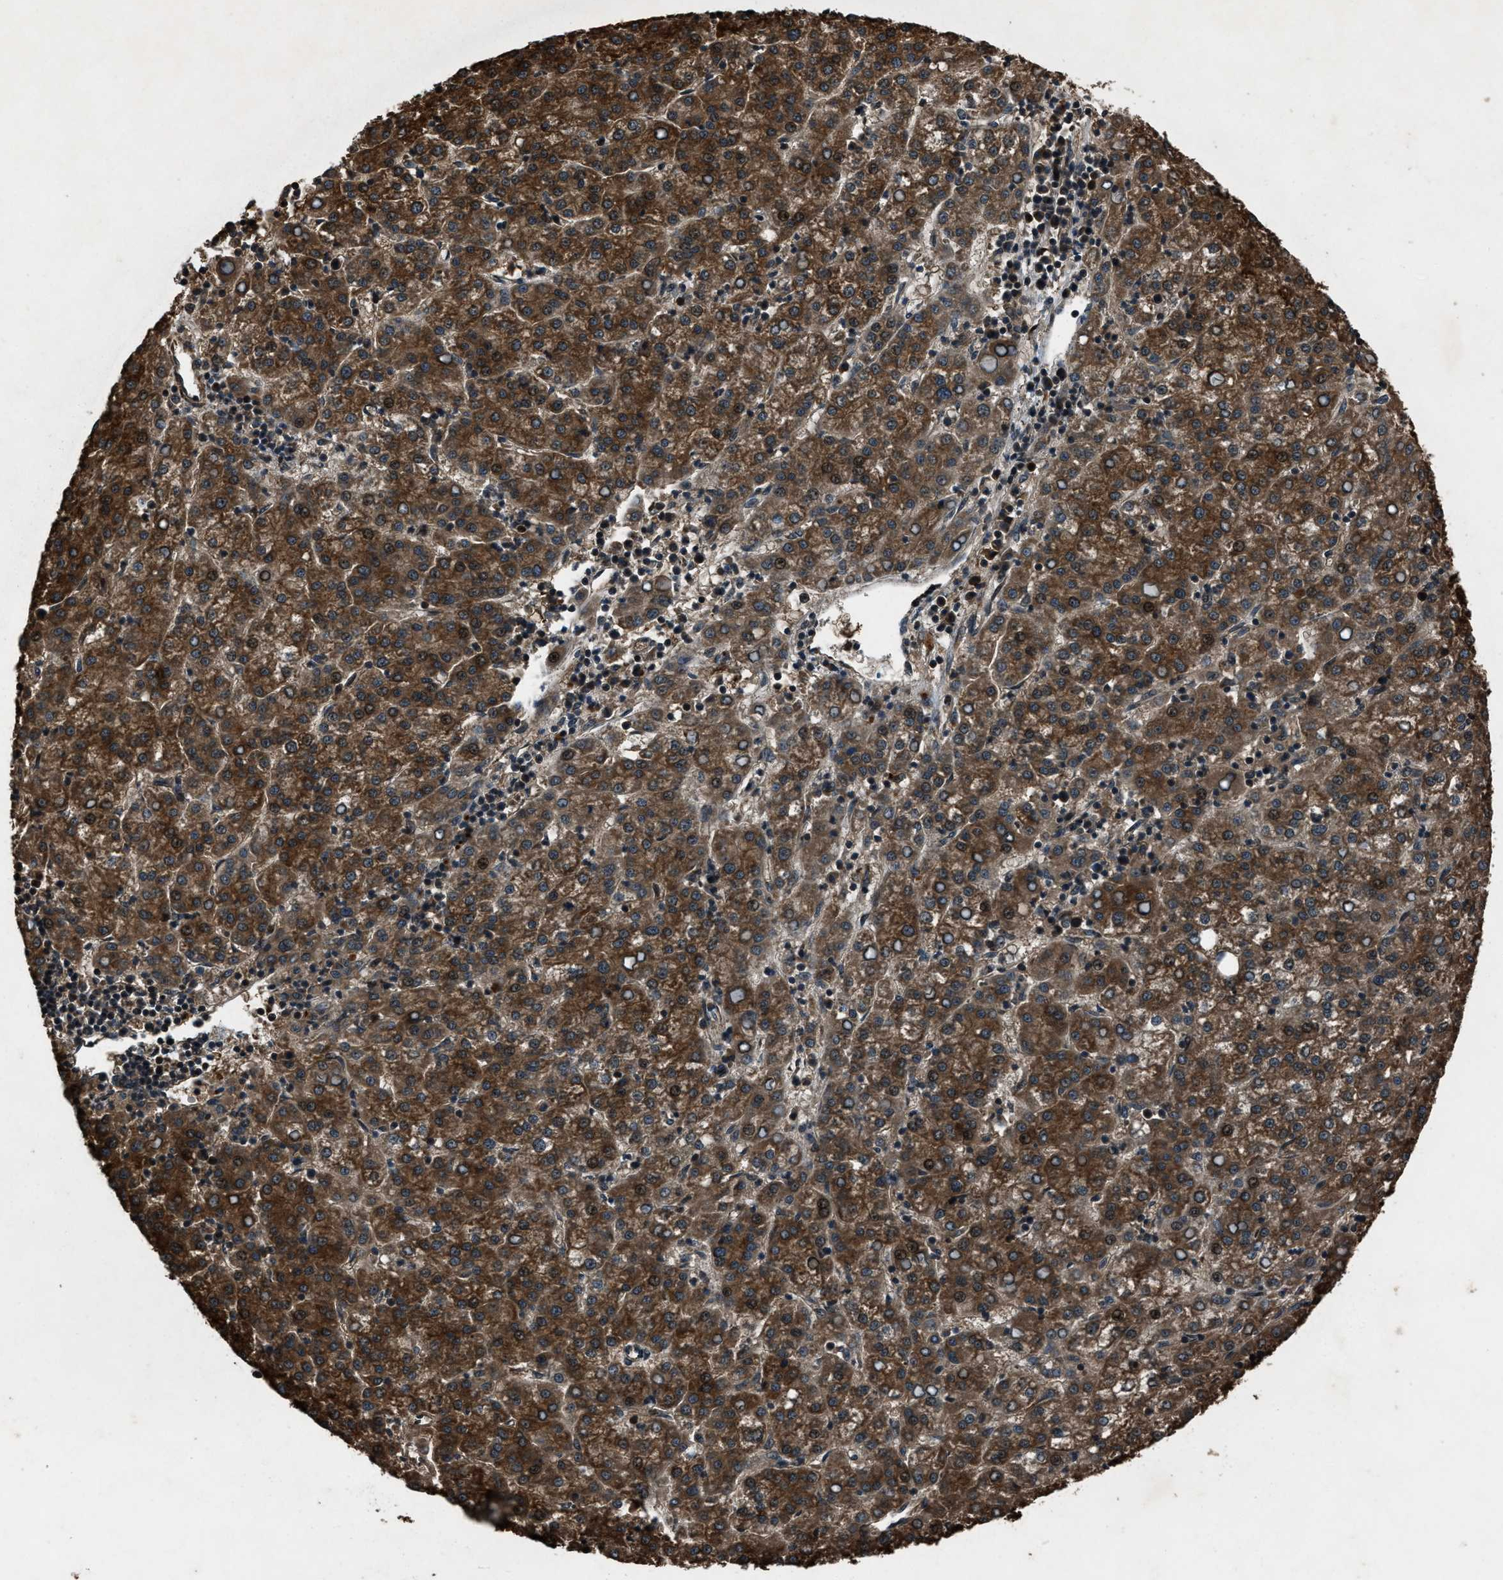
{"staining": {"intensity": "strong", "quantity": ">75%", "location": "cytoplasmic/membranous"}, "tissue": "liver cancer", "cell_type": "Tumor cells", "image_type": "cancer", "snomed": [{"axis": "morphology", "description": "Carcinoma, Hepatocellular, NOS"}, {"axis": "topography", "description": "Liver"}], "caption": "The micrograph shows staining of liver hepatocellular carcinoma, revealing strong cytoplasmic/membranous protein positivity (brown color) within tumor cells.", "gene": "IRAK4", "patient": {"sex": "female", "age": 58}}